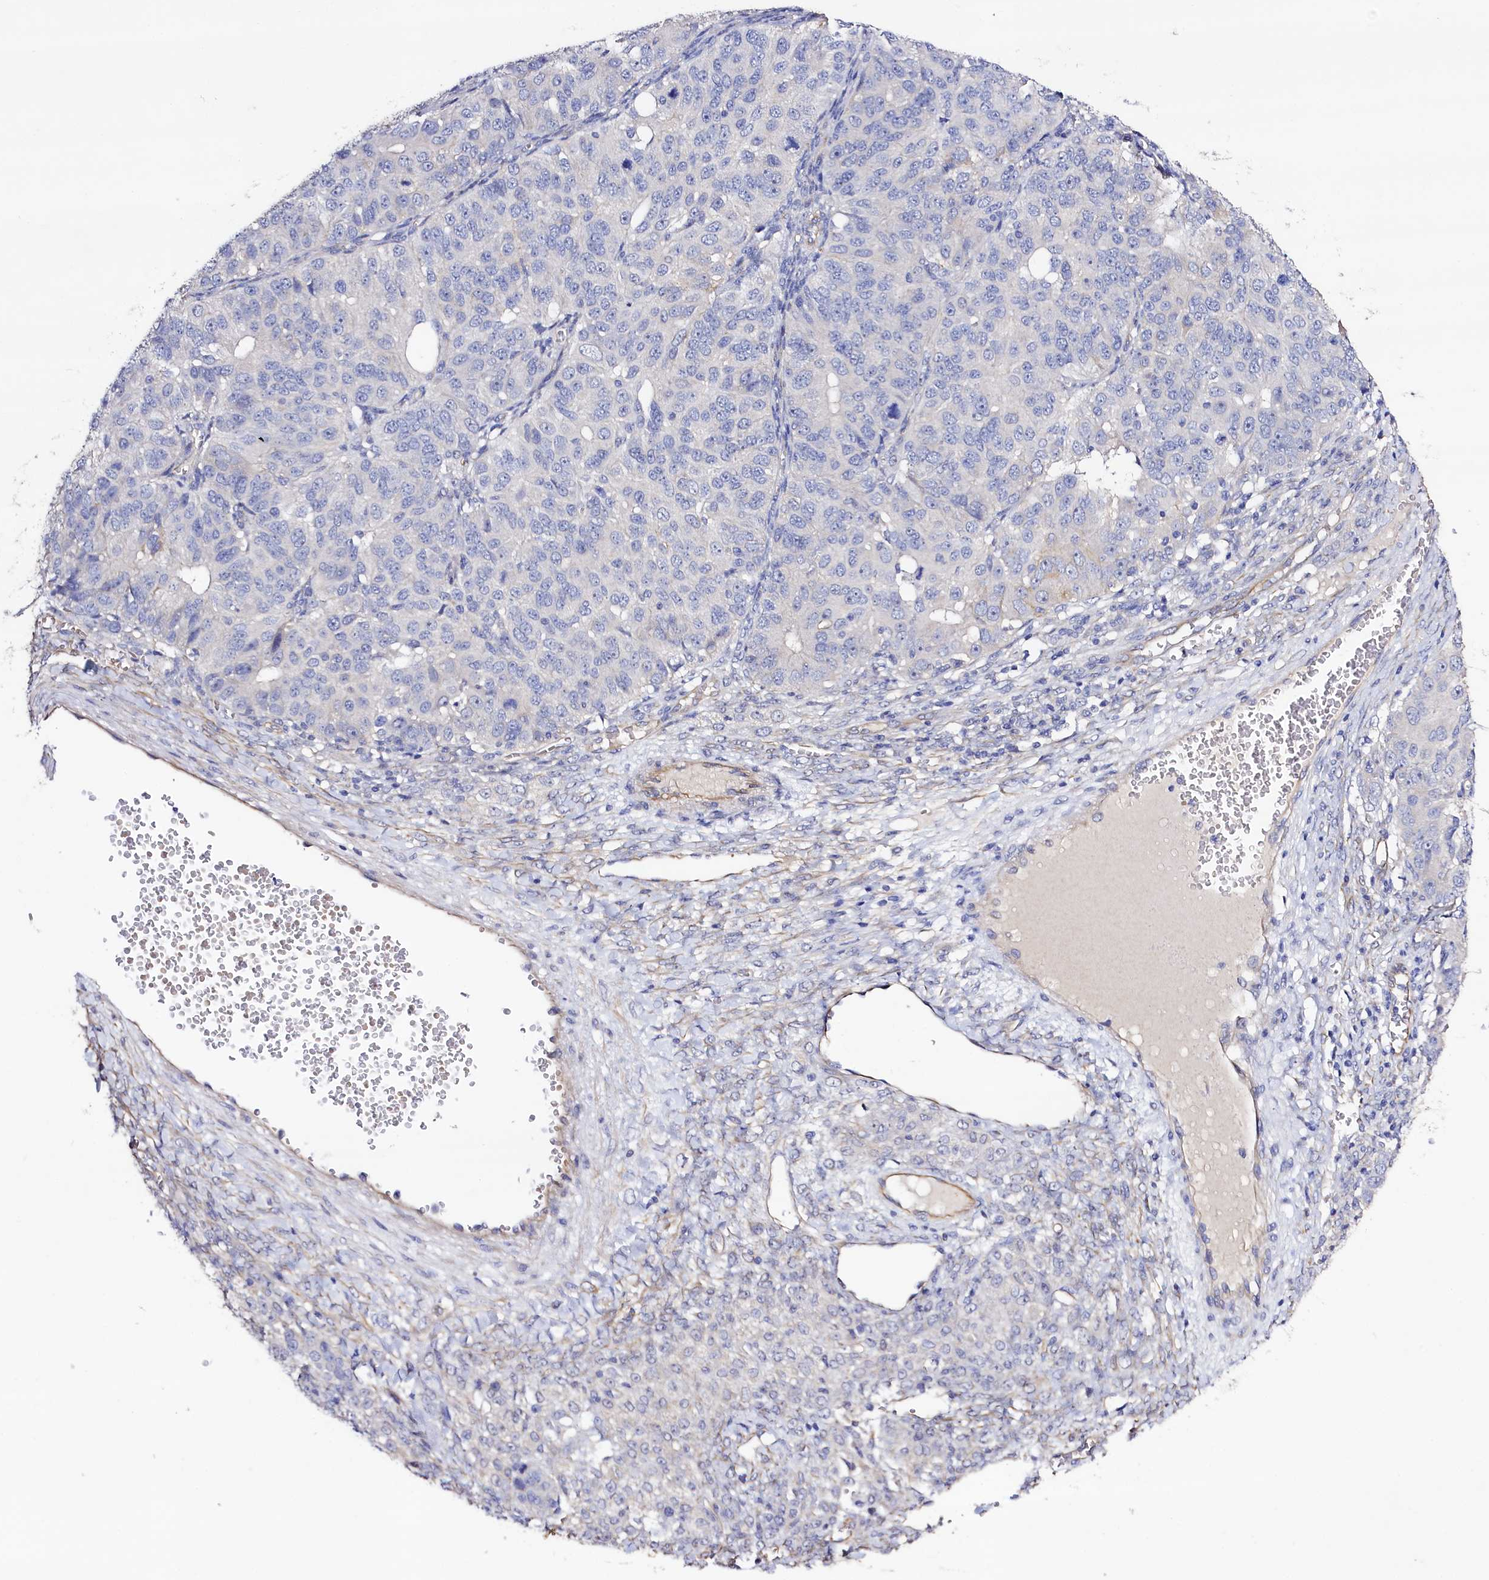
{"staining": {"intensity": "negative", "quantity": "none", "location": "none"}, "tissue": "ovarian cancer", "cell_type": "Tumor cells", "image_type": "cancer", "snomed": [{"axis": "morphology", "description": "Carcinoma, endometroid"}, {"axis": "topography", "description": "Ovary"}], "caption": "Immunohistochemistry (IHC) of human ovarian endometroid carcinoma displays no expression in tumor cells.", "gene": "SLC7A1", "patient": {"sex": "female", "age": 51}}